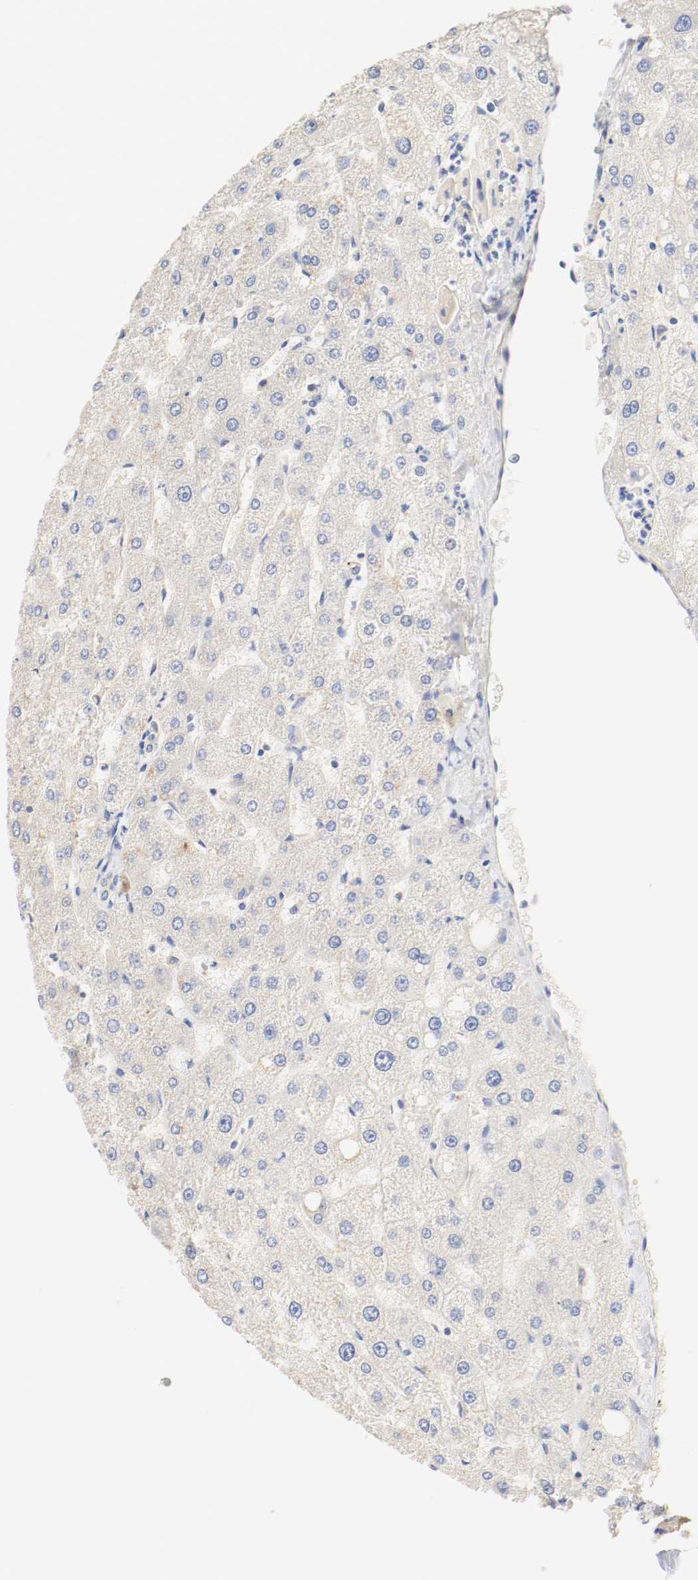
{"staining": {"intensity": "weak", "quantity": ">75%", "location": "cytoplasmic/membranous"}, "tissue": "liver", "cell_type": "Cholangiocytes", "image_type": "normal", "snomed": [{"axis": "morphology", "description": "Normal tissue, NOS"}, {"axis": "topography", "description": "Liver"}], "caption": "Protein staining by immunohistochemistry (IHC) shows weak cytoplasmic/membranous positivity in approximately >75% of cholangiocytes in unremarkable liver. (brown staining indicates protein expression, while blue staining denotes nuclei).", "gene": "GIT1", "patient": {"sex": "male", "age": 67}}